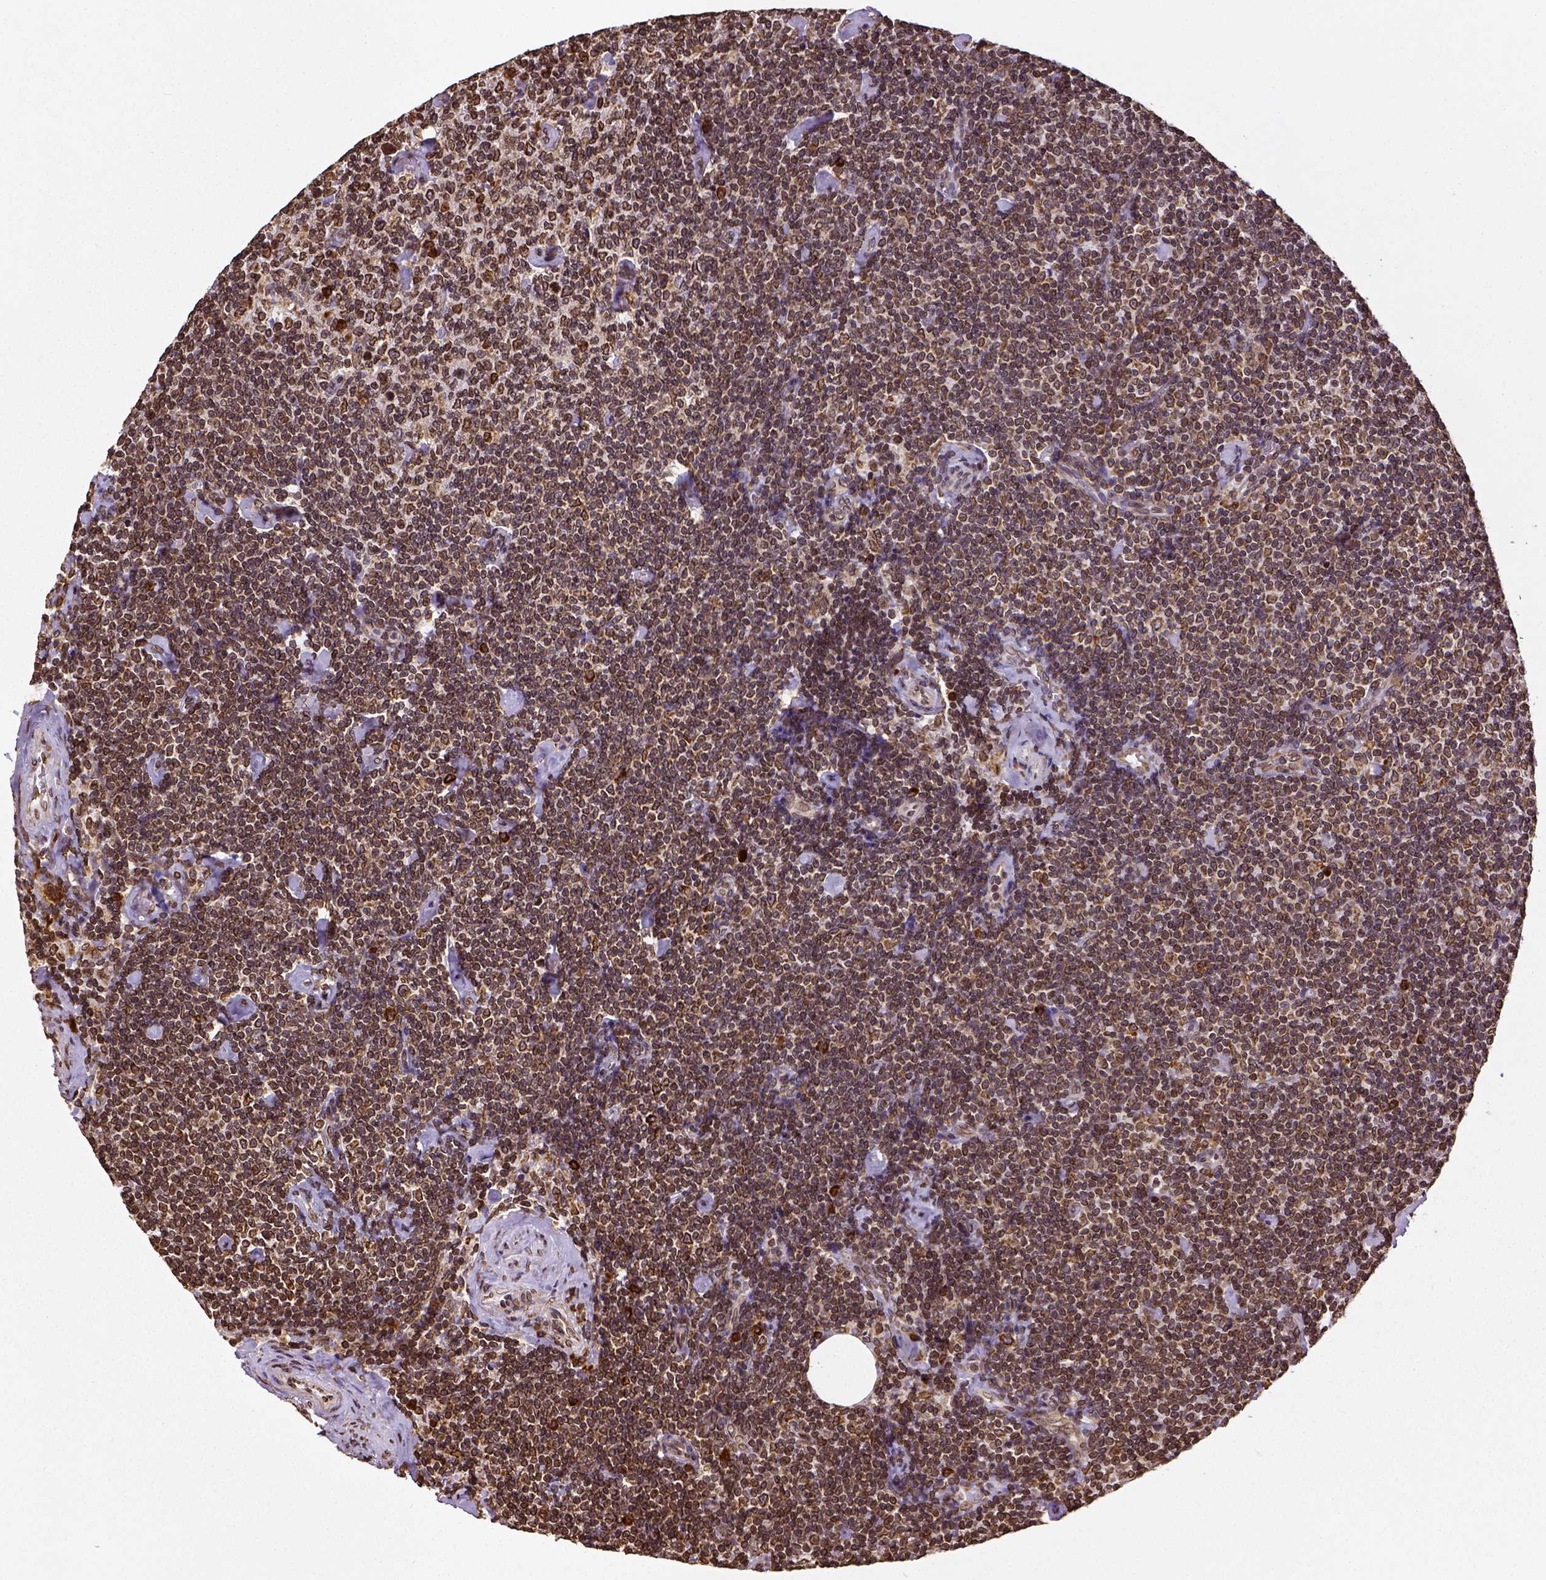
{"staining": {"intensity": "strong", "quantity": ">75%", "location": "cytoplasmic/membranous,nuclear"}, "tissue": "lymphoma", "cell_type": "Tumor cells", "image_type": "cancer", "snomed": [{"axis": "morphology", "description": "Malignant lymphoma, non-Hodgkin's type, Low grade"}, {"axis": "topography", "description": "Lymph node"}], "caption": "There is high levels of strong cytoplasmic/membranous and nuclear staining in tumor cells of lymphoma, as demonstrated by immunohistochemical staining (brown color).", "gene": "MTDH", "patient": {"sex": "male", "age": 81}}